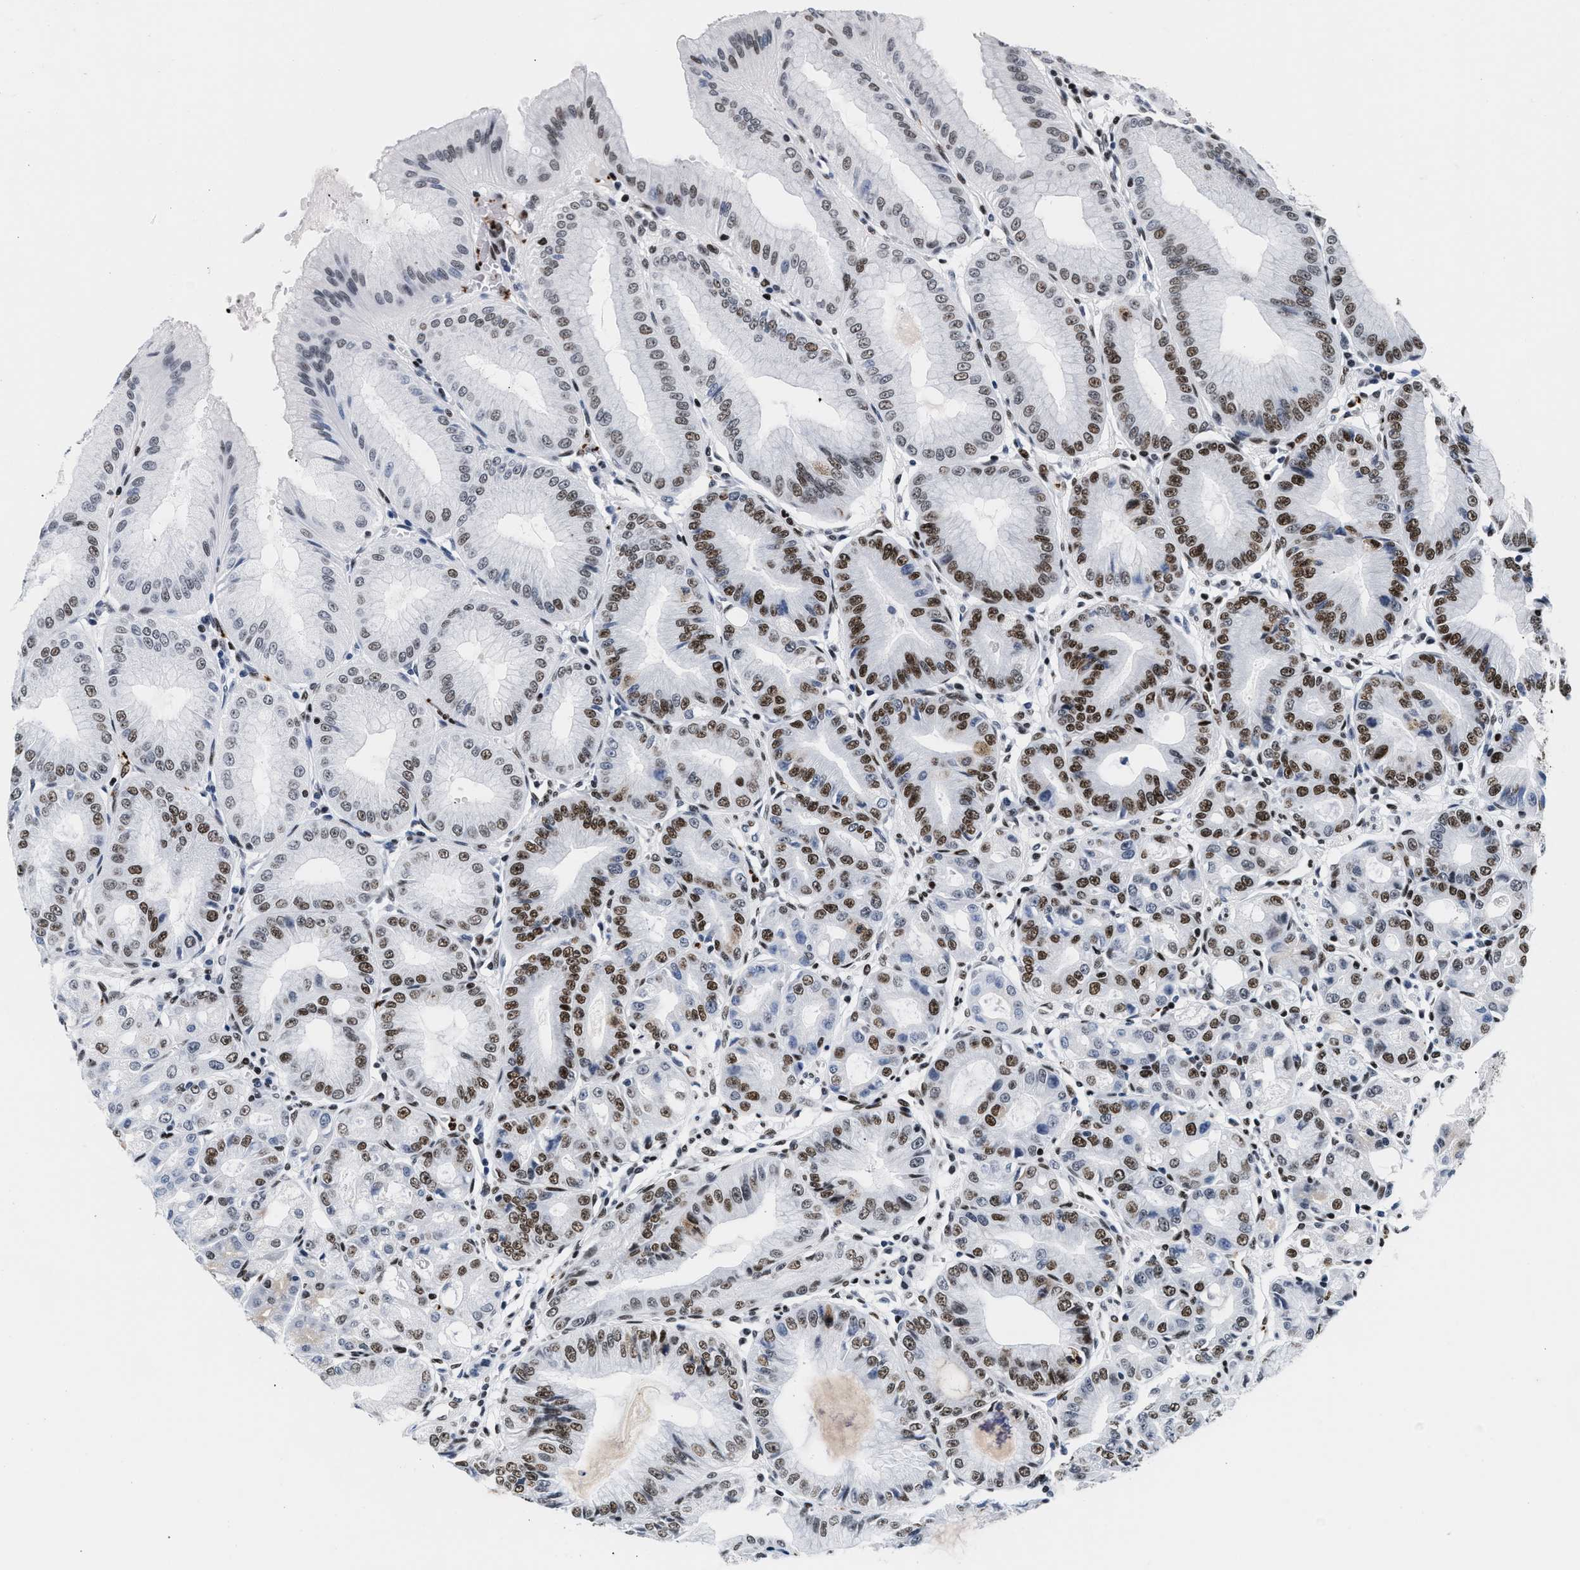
{"staining": {"intensity": "moderate", "quantity": "25%-75%", "location": "nuclear"}, "tissue": "stomach", "cell_type": "Glandular cells", "image_type": "normal", "snomed": [{"axis": "morphology", "description": "Normal tissue, NOS"}, {"axis": "topography", "description": "Stomach, lower"}], "caption": "Stomach stained for a protein displays moderate nuclear positivity in glandular cells.", "gene": "RAD21", "patient": {"sex": "male", "age": 71}}